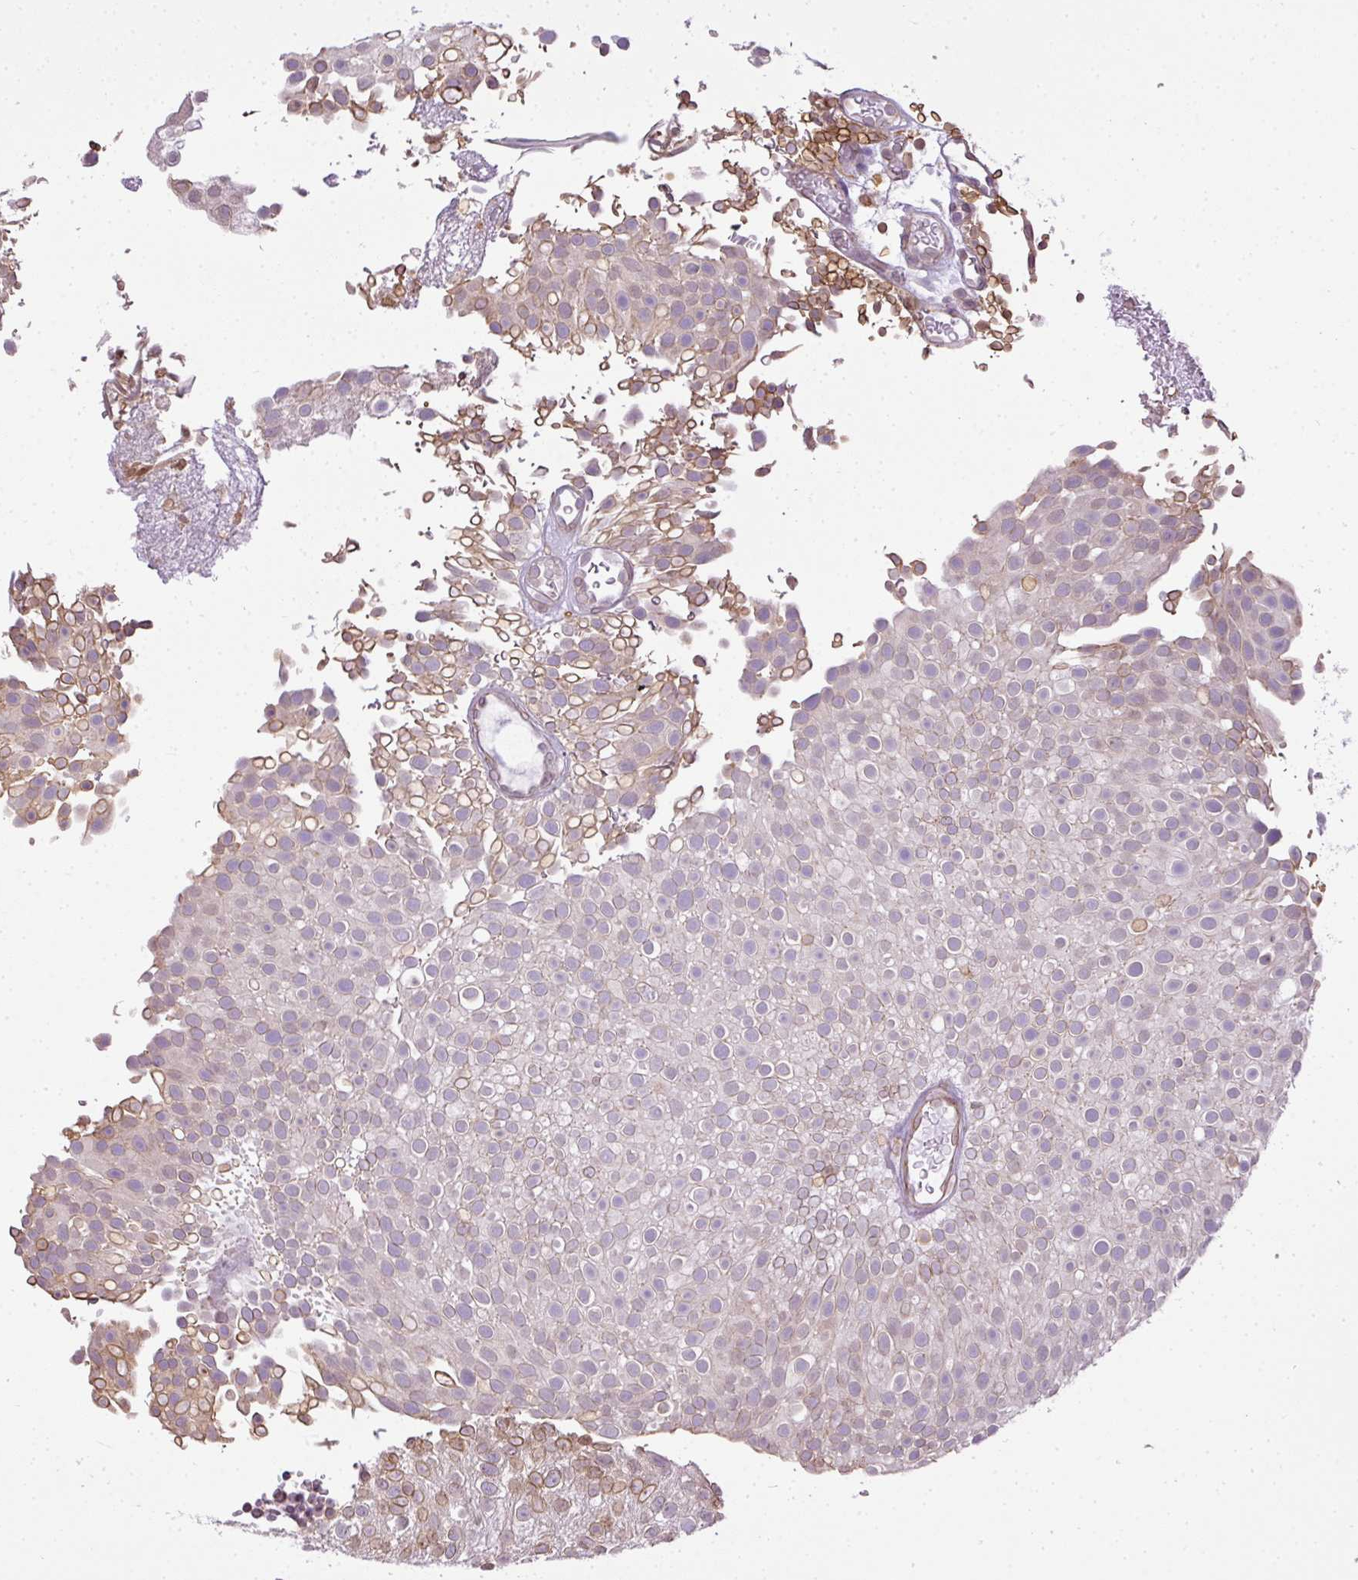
{"staining": {"intensity": "weak", "quantity": "<25%", "location": "cytoplasmic/membranous"}, "tissue": "urothelial cancer", "cell_type": "Tumor cells", "image_type": "cancer", "snomed": [{"axis": "morphology", "description": "Urothelial carcinoma, Low grade"}, {"axis": "topography", "description": "Urinary bladder"}], "caption": "IHC micrograph of human urothelial carcinoma (low-grade) stained for a protein (brown), which displays no positivity in tumor cells. (DAB (3,3'-diaminobenzidine) immunohistochemistry (IHC) with hematoxylin counter stain).", "gene": "COX18", "patient": {"sex": "male", "age": 78}}